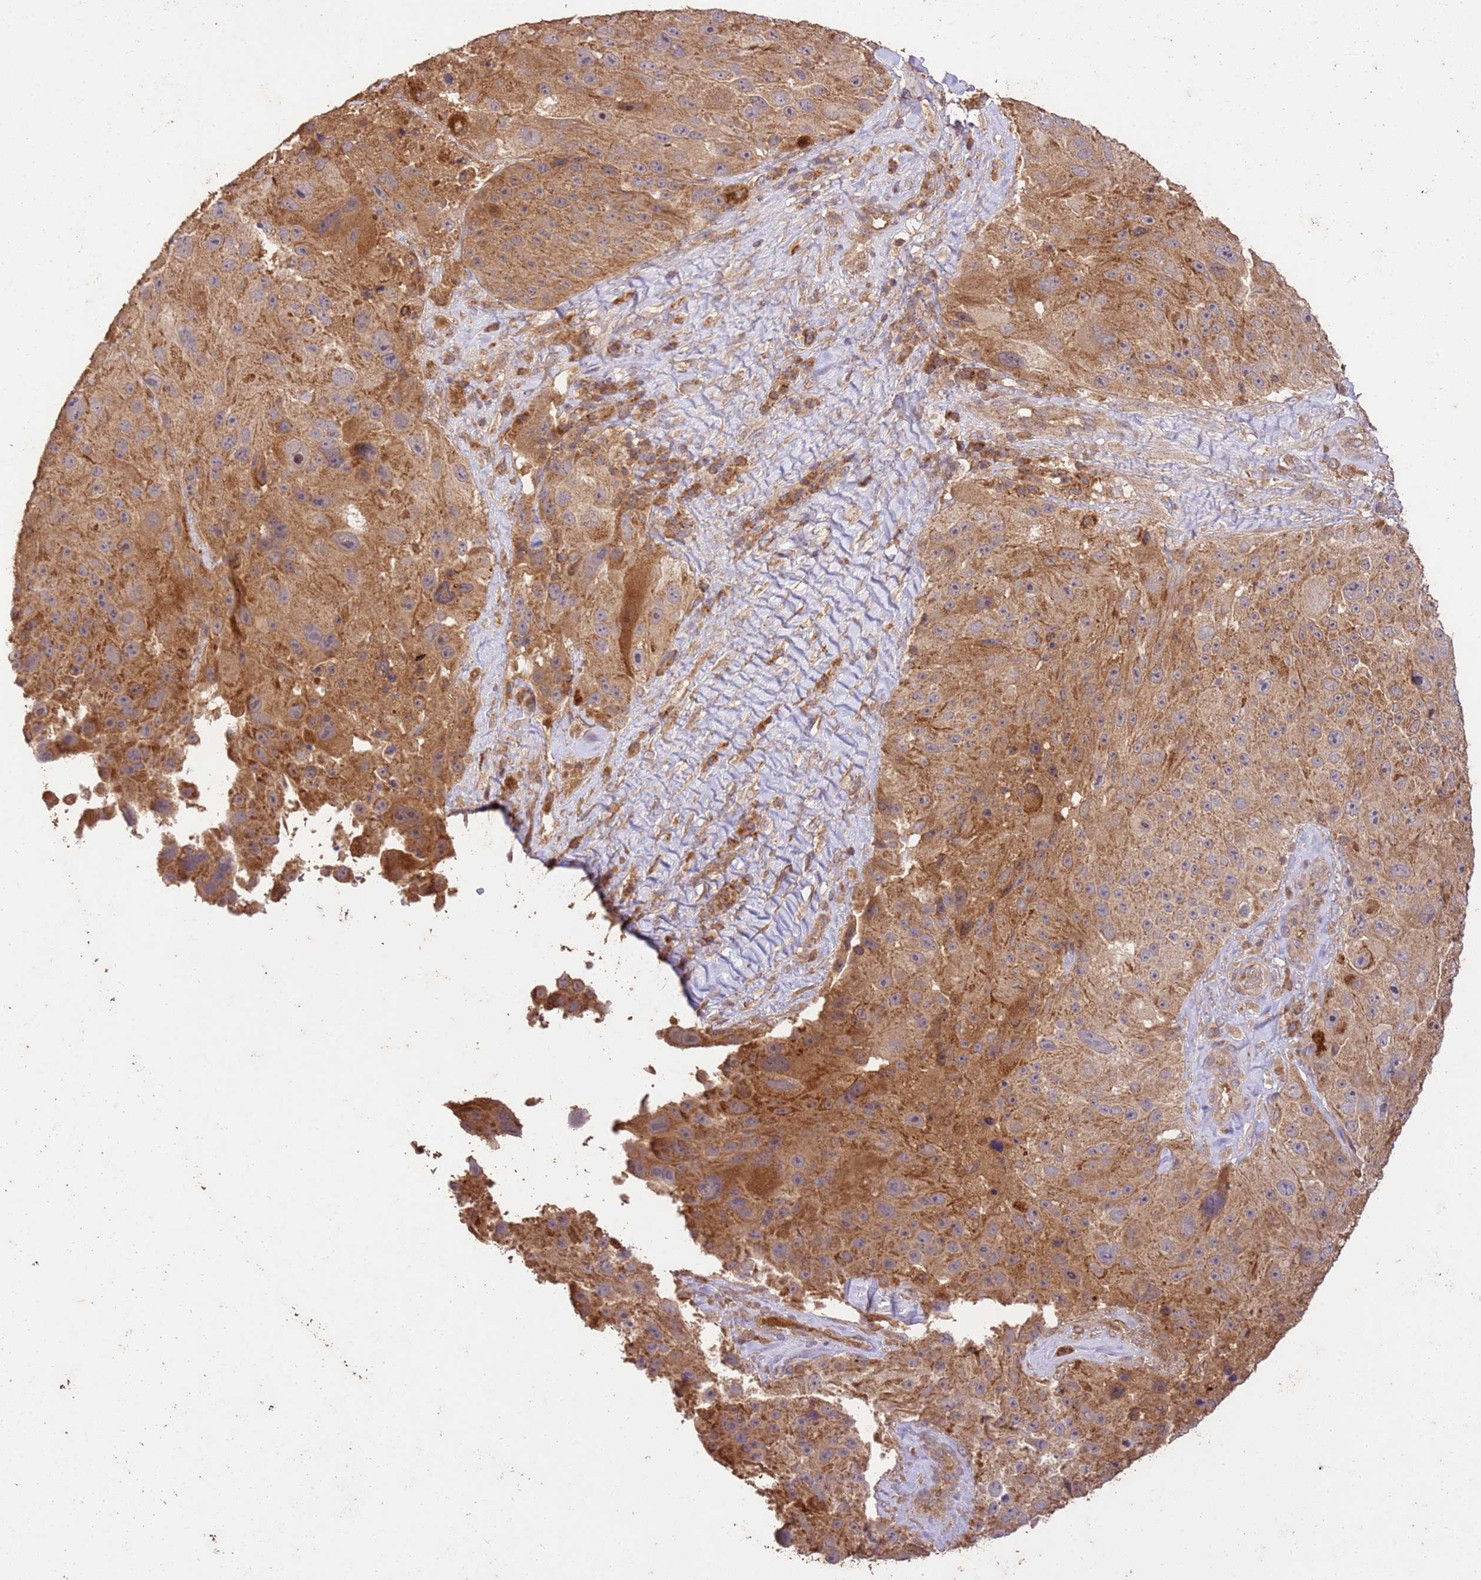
{"staining": {"intensity": "moderate", "quantity": ">75%", "location": "cytoplasmic/membranous,nuclear"}, "tissue": "melanoma", "cell_type": "Tumor cells", "image_type": "cancer", "snomed": [{"axis": "morphology", "description": "Malignant melanoma, Metastatic site"}, {"axis": "topography", "description": "Lymph node"}], "caption": "Protein analysis of melanoma tissue exhibits moderate cytoplasmic/membranous and nuclear staining in about >75% of tumor cells. (DAB = brown stain, brightfield microscopy at high magnification).", "gene": "LRRC28", "patient": {"sex": "male", "age": 62}}